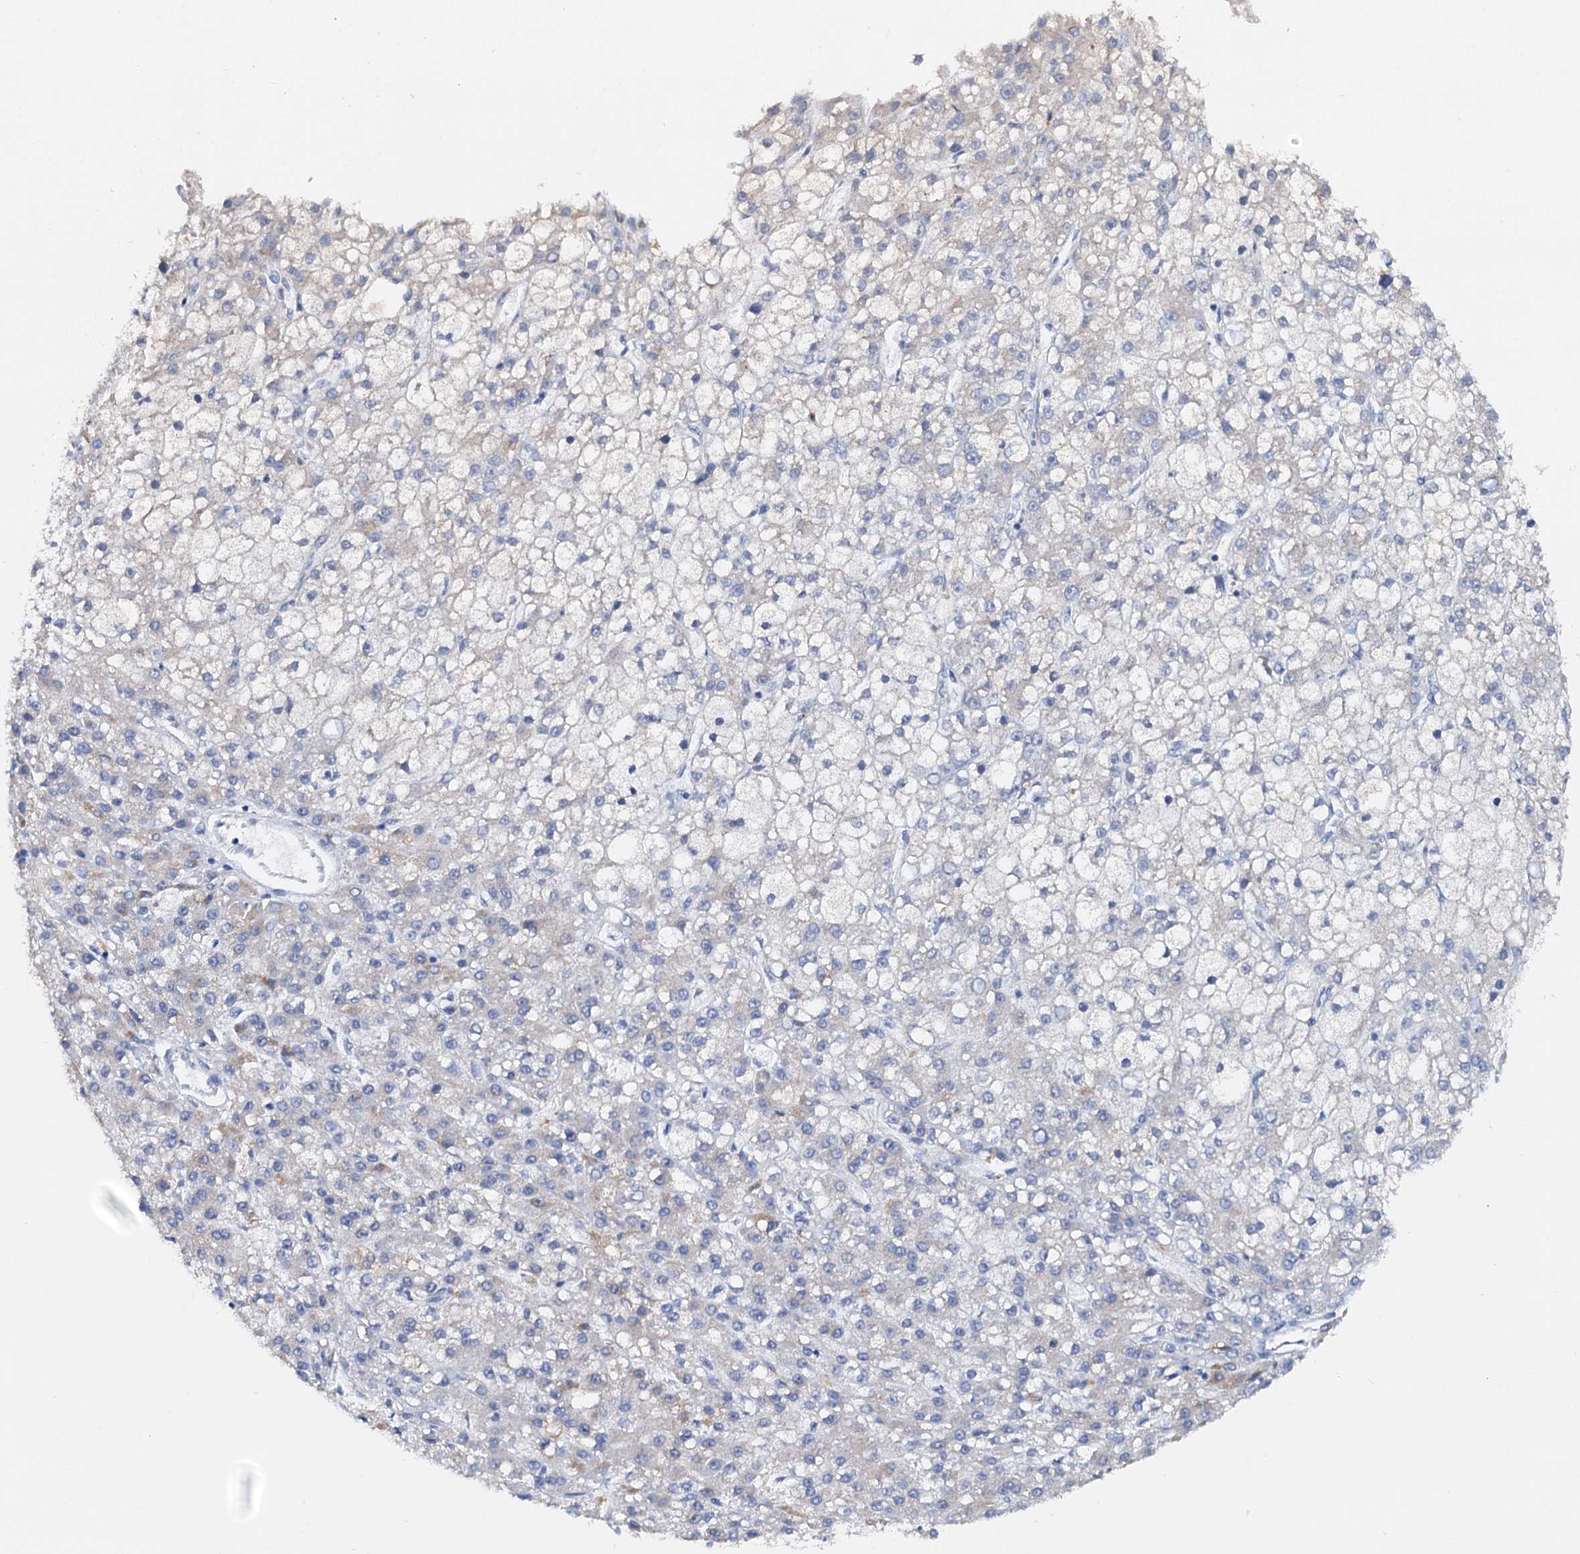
{"staining": {"intensity": "negative", "quantity": "none", "location": "none"}, "tissue": "liver cancer", "cell_type": "Tumor cells", "image_type": "cancer", "snomed": [{"axis": "morphology", "description": "Carcinoma, Hepatocellular, NOS"}, {"axis": "topography", "description": "Liver"}], "caption": "Photomicrograph shows no significant protein expression in tumor cells of liver cancer. (Immunohistochemistry, brightfield microscopy, high magnification).", "gene": "RASSF9", "patient": {"sex": "male", "age": 67}}